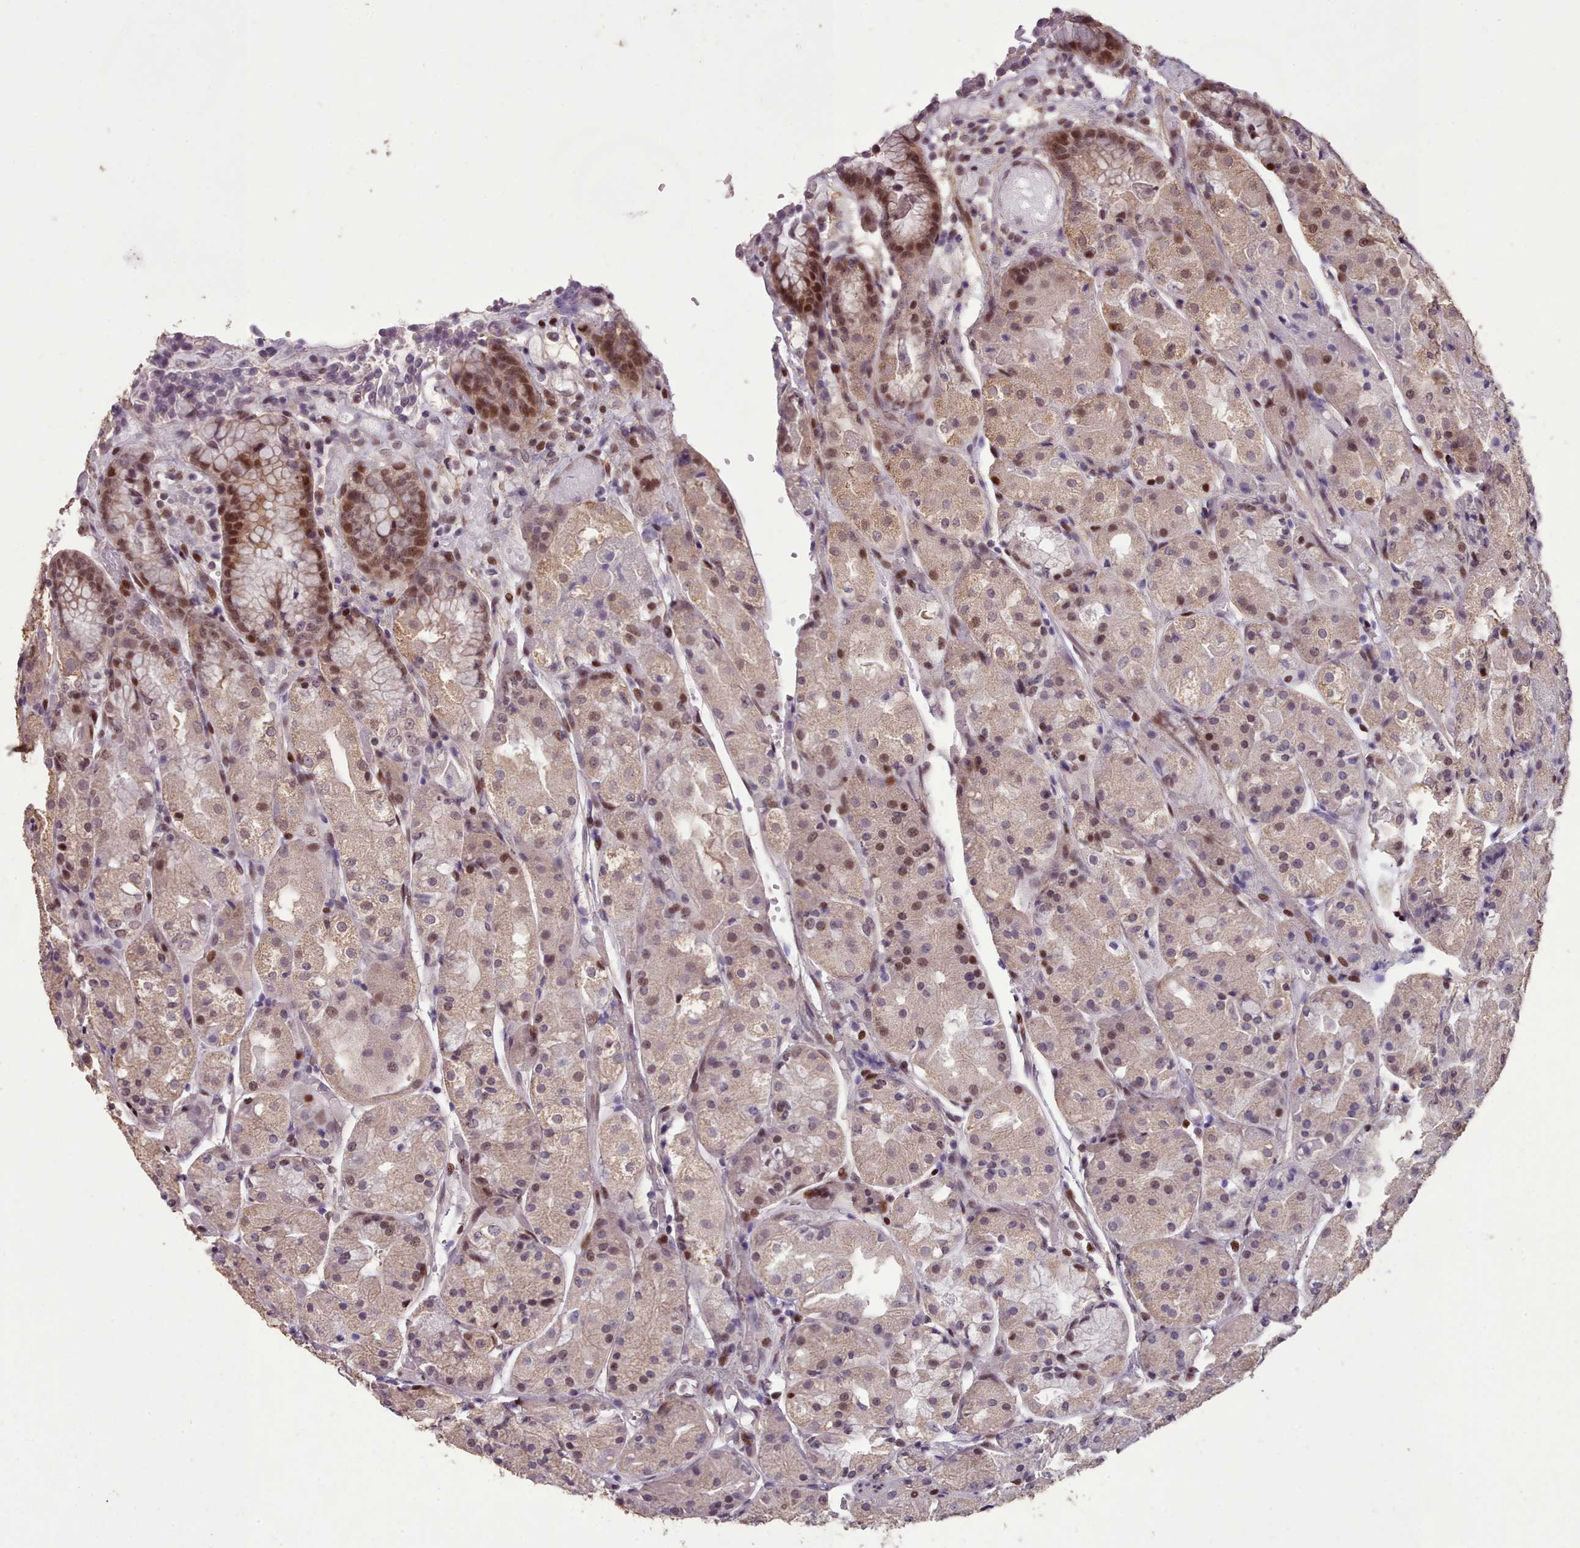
{"staining": {"intensity": "strong", "quantity": "25%-75%", "location": "cytoplasmic/membranous,nuclear"}, "tissue": "stomach", "cell_type": "Glandular cells", "image_type": "normal", "snomed": [{"axis": "morphology", "description": "Normal tissue, NOS"}, {"axis": "topography", "description": "Stomach, upper"}], "caption": "IHC histopathology image of normal stomach: human stomach stained using IHC displays high levels of strong protein expression localized specifically in the cytoplasmic/membranous,nuclear of glandular cells, appearing as a cytoplasmic/membranous,nuclear brown color.", "gene": "ENSA", "patient": {"sex": "male", "age": 72}}